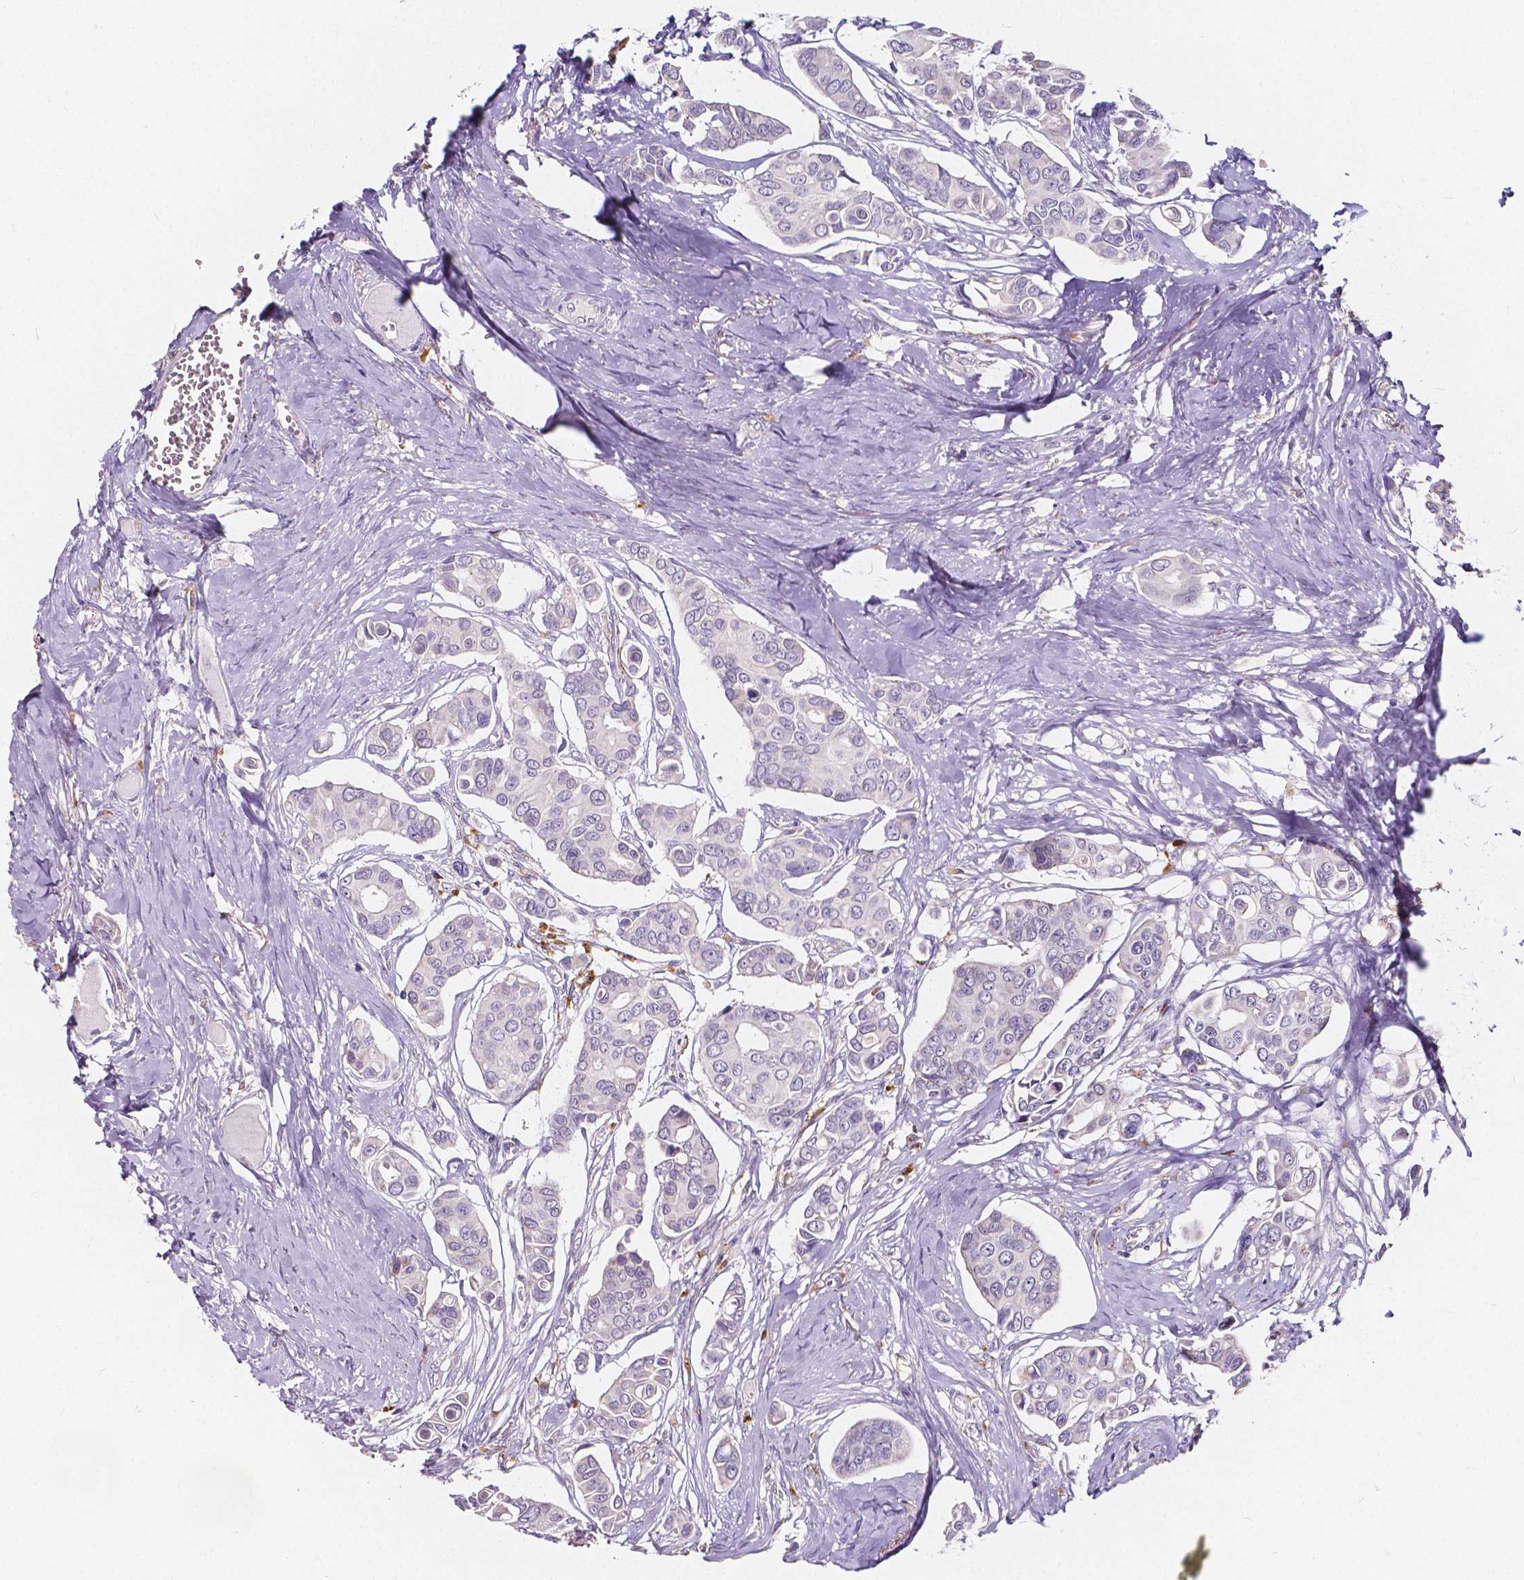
{"staining": {"intensity": "negative", "quantity": "none", "location": "none"}, "tissue": "breast cancer", "cell_type": "Tumor cells", "image_type": "cancer", "snomed": [{"axis": "morphology", "description": "Duct carcinoma"}, {"axis": "topography", "description": "Breast"}], "caption": "Protein analysis of breast infiltrating ductal carcinoma displays no significant staining in tumor cells.", "gene": "ACP5", "patient": {"sex": "female", "age": 54}}